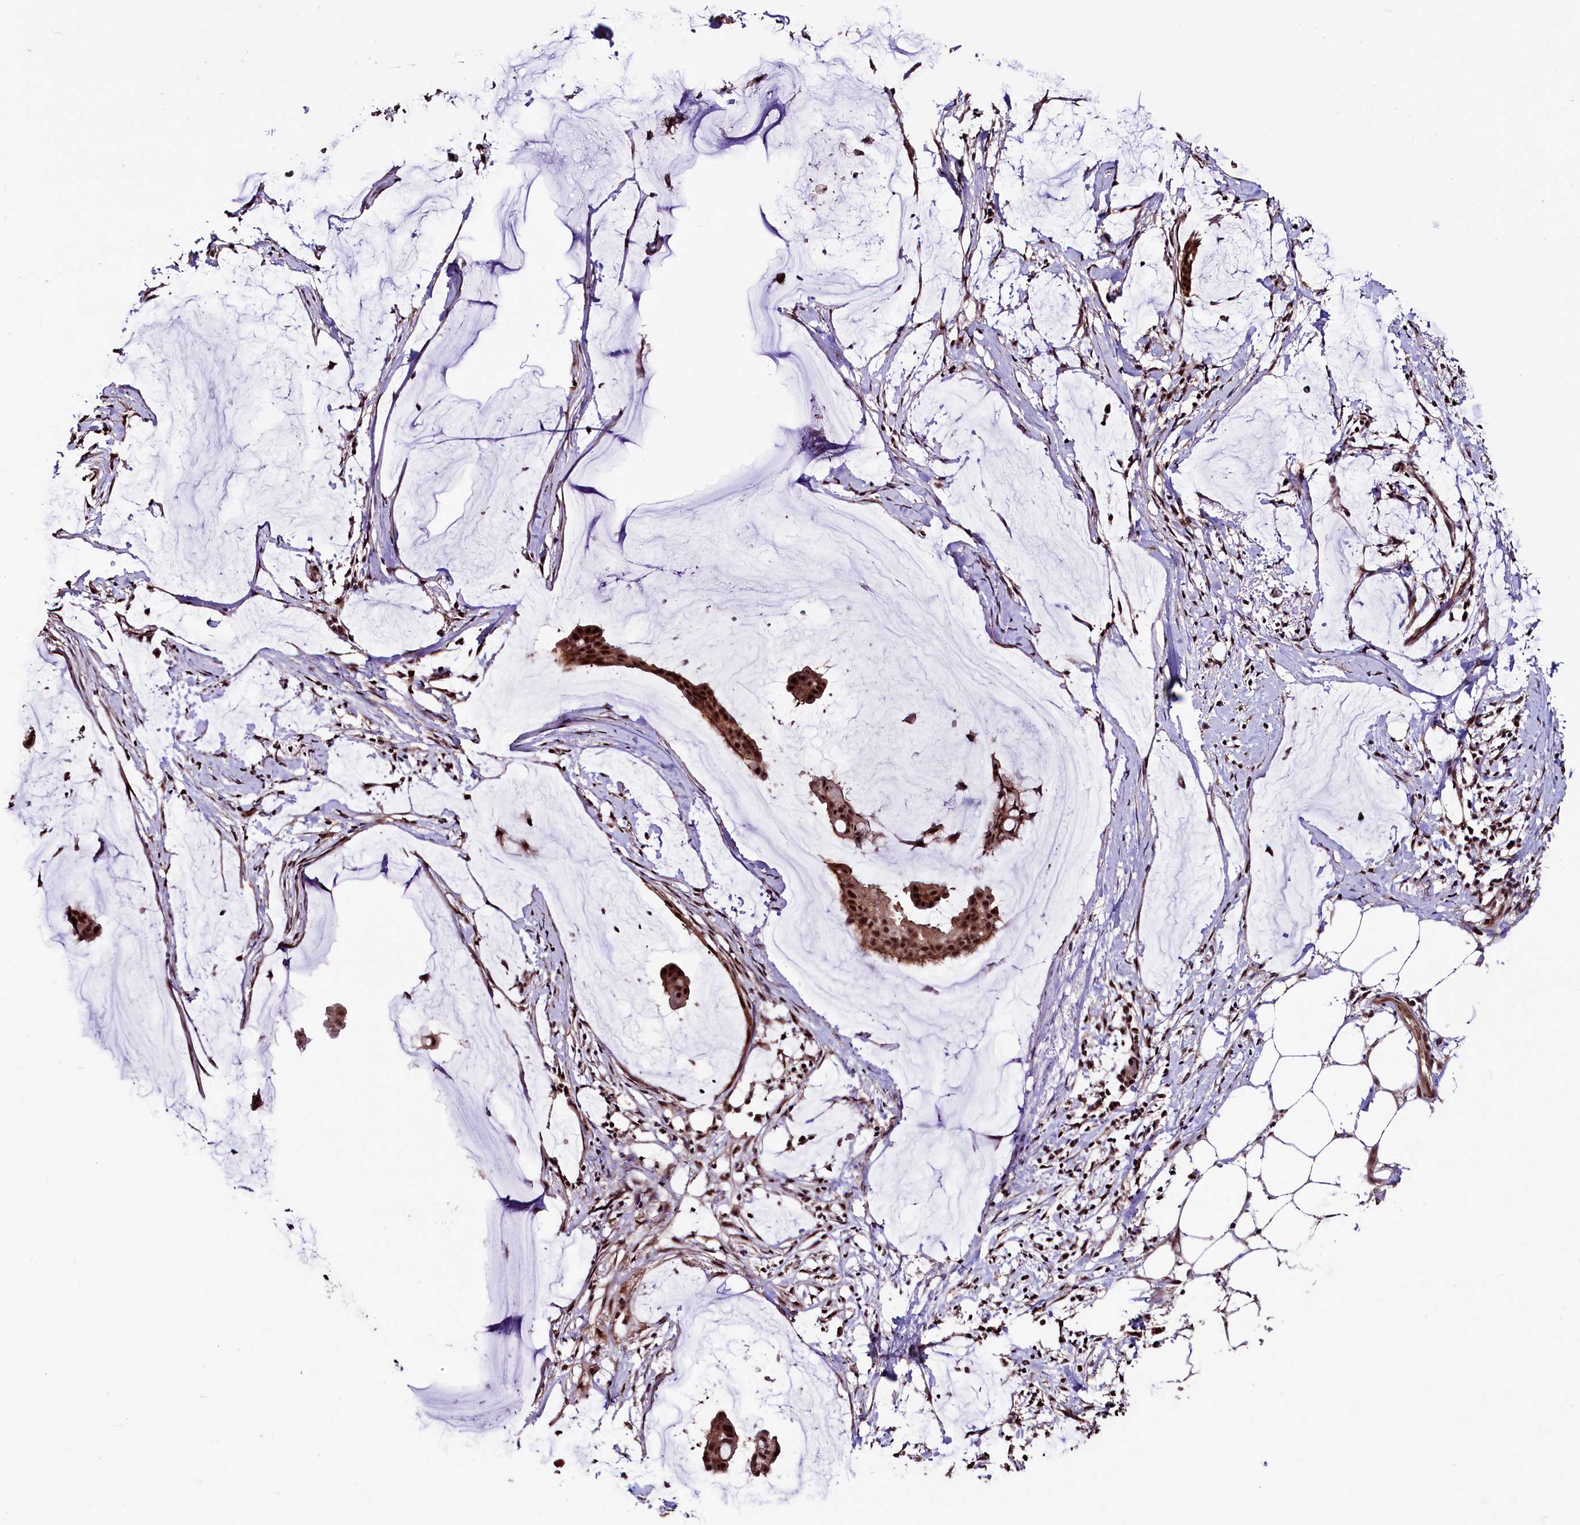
{"staining": {"intensity": "strong", "quantity": ">75%", "location": "nuclear"}, "tissue": "ovarian cancer", "cell_type": "Tumor cells", "image_type": "cancer", "snomed": [{"axis": "morphology", "description": "Cystadenocarcinoma, mucinous, NOS"}, {"axis": "topography", "description": "Ovary"}], "caption": "Tumor cells display high levels of strong nuclear staining in about >75% of cells in mucinous cystadenocarcinoma (ovarian). The staining was performed using DAB (3,3'-diaminobenzidine) to visualize the protein expression in brown, while the nuclei were stained in blue with hematoxylin (Magnification: 20x).", "gene": "SFSWAP", "patient": {"sex": "female", "age": 73}}